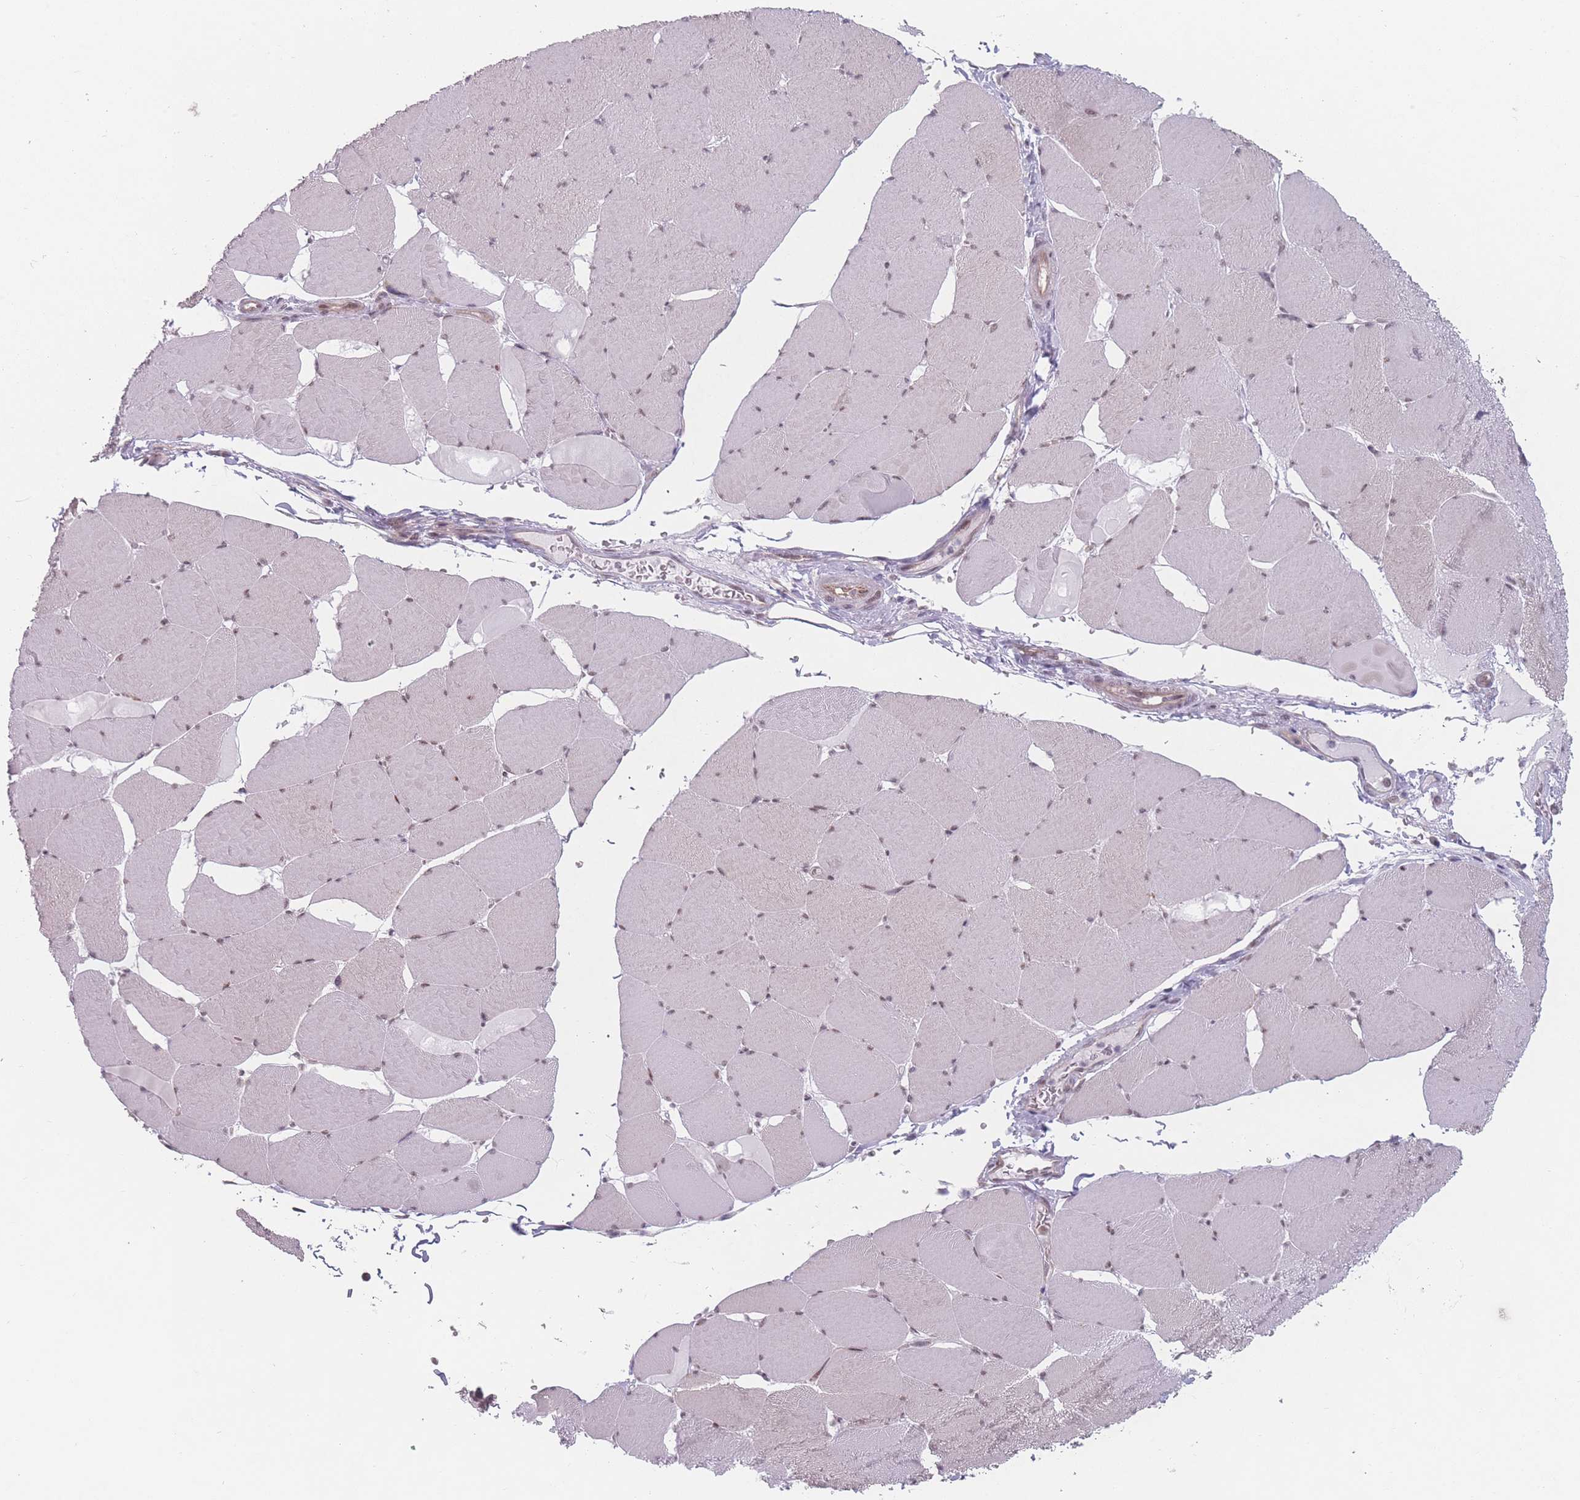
{"staining": {"intensity": "moderate", "quantity": ">75%", "location": "cytoplasmic/membranous,nuclear"}, "tissue": "skeletal muscle", "cell_type": "Myocytes", "image_type": "normal", "snomed": [{"axis": "morphology", "description": "Normal tissue, NOS"}, {"axis": "topography", "description": "Skeletal muscle"}, {"axis": "topography", "description": "Head-Neck"}], "caption": "Immunohistochemistry of unremarkable human skeletal muscle displays medium levels of moderate cytoplasmic/membranous,nuclear positivity in about >75% of myocytes. The protein of interest is stained brown, and the nuclei are stained in blue (DAB IHC with brightfield microscopy, high magnification).", "gene": "ZC3H14", "patient": {"sex": "male", "age": 66}}